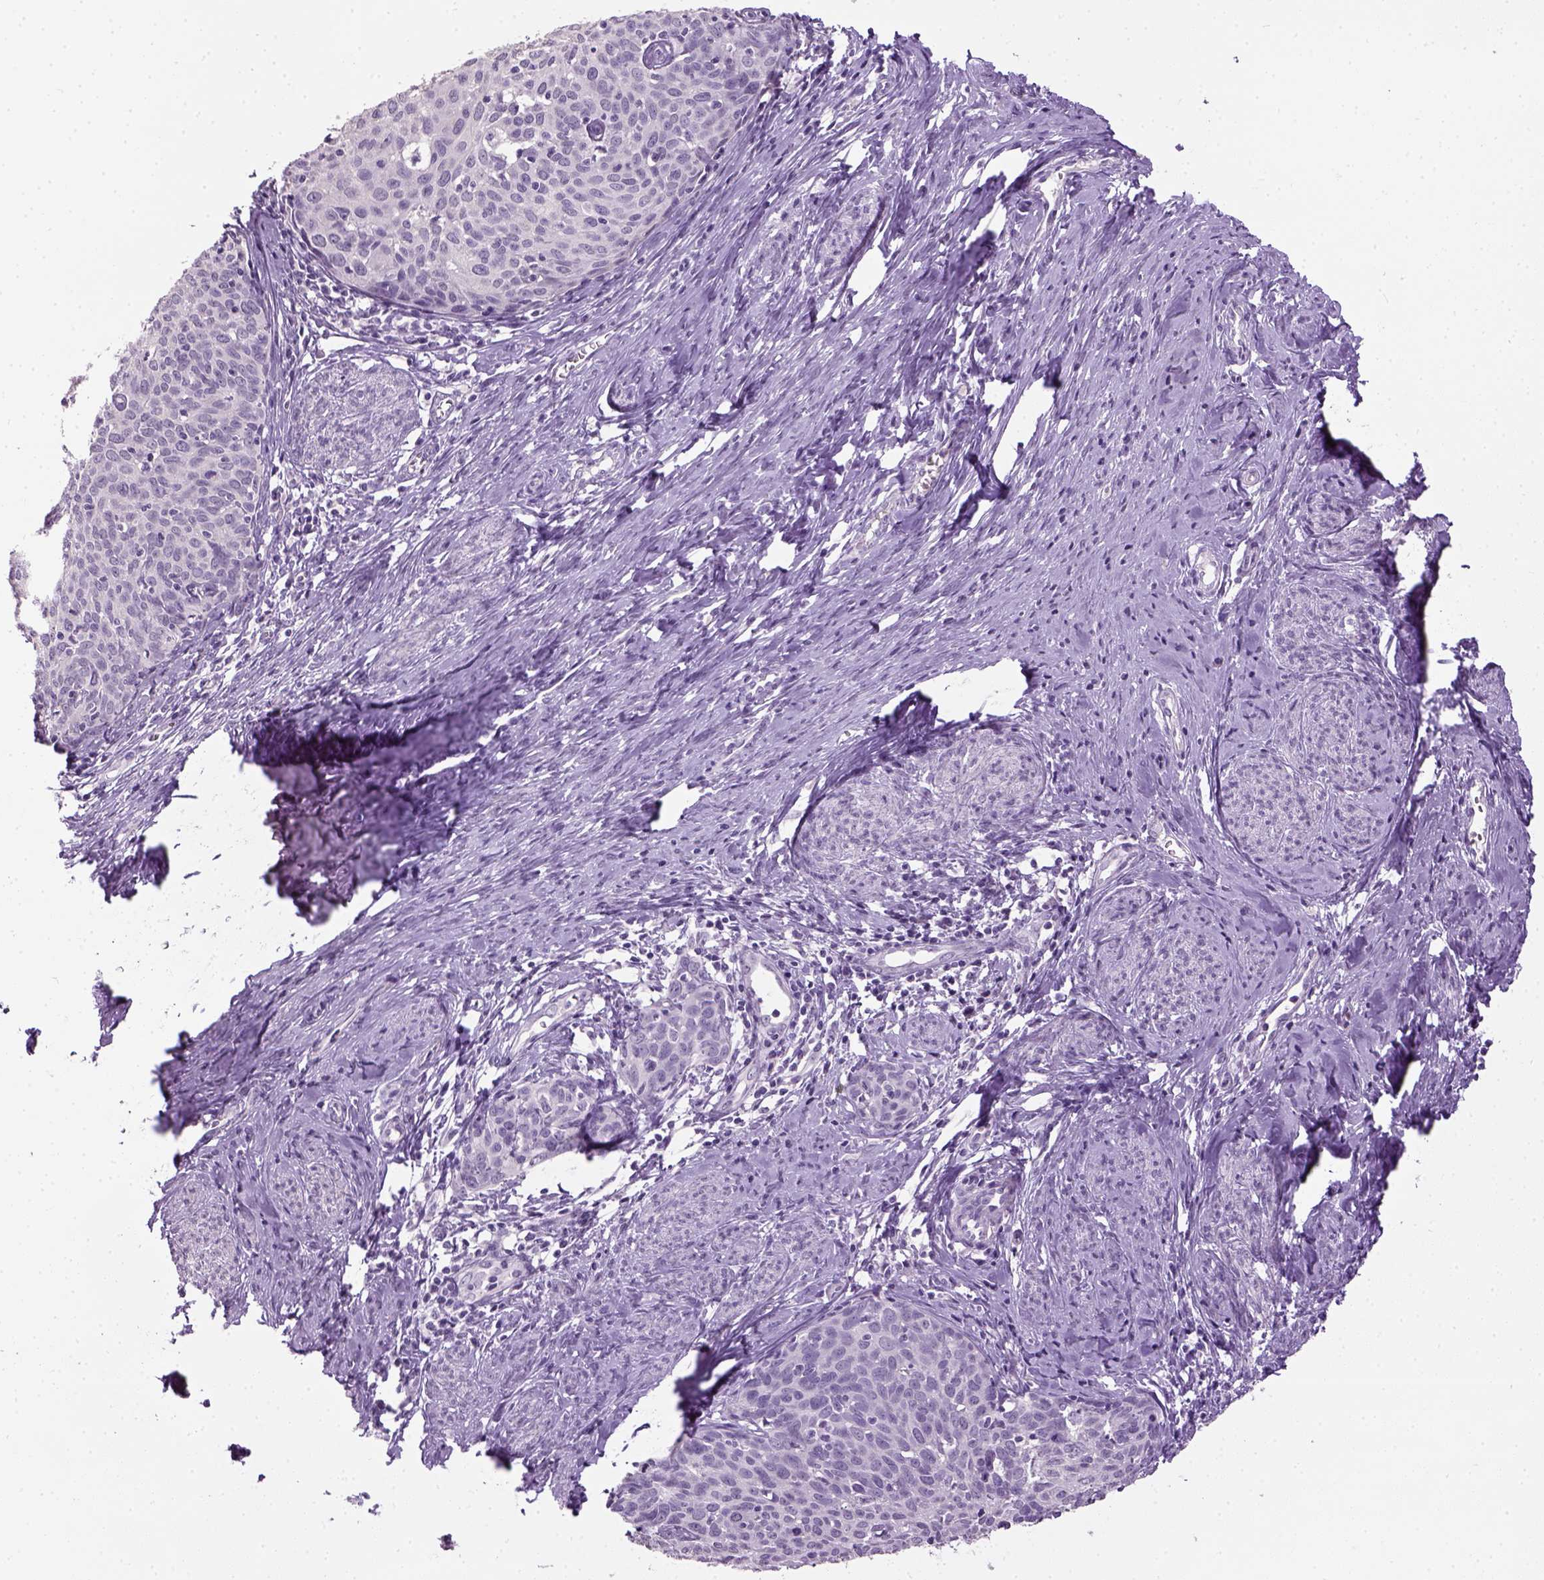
{"staining": {"intensity": "negative", "quantity": "none", "location": "none"}, "tissue": "cervical cancer", "cell_type": "Tumor cells", "image_type": "cancer", "snomed": [{"axis": "morphology", "description": "Squamous cell carcinoma, NOS"}, {"axis": "topography", "description": "Cervix"}], "caption": "Cervical squamous cell carcinoma was stained to show a protein in brown. There is no significant staining in tumor cells. Brightfield microscopy of IHC stained with DAB (brown) and hematoxylin (blue), captured at high magnification.", "gene": "GABRB2", "patient": {"sex": "female", "age": 62}}